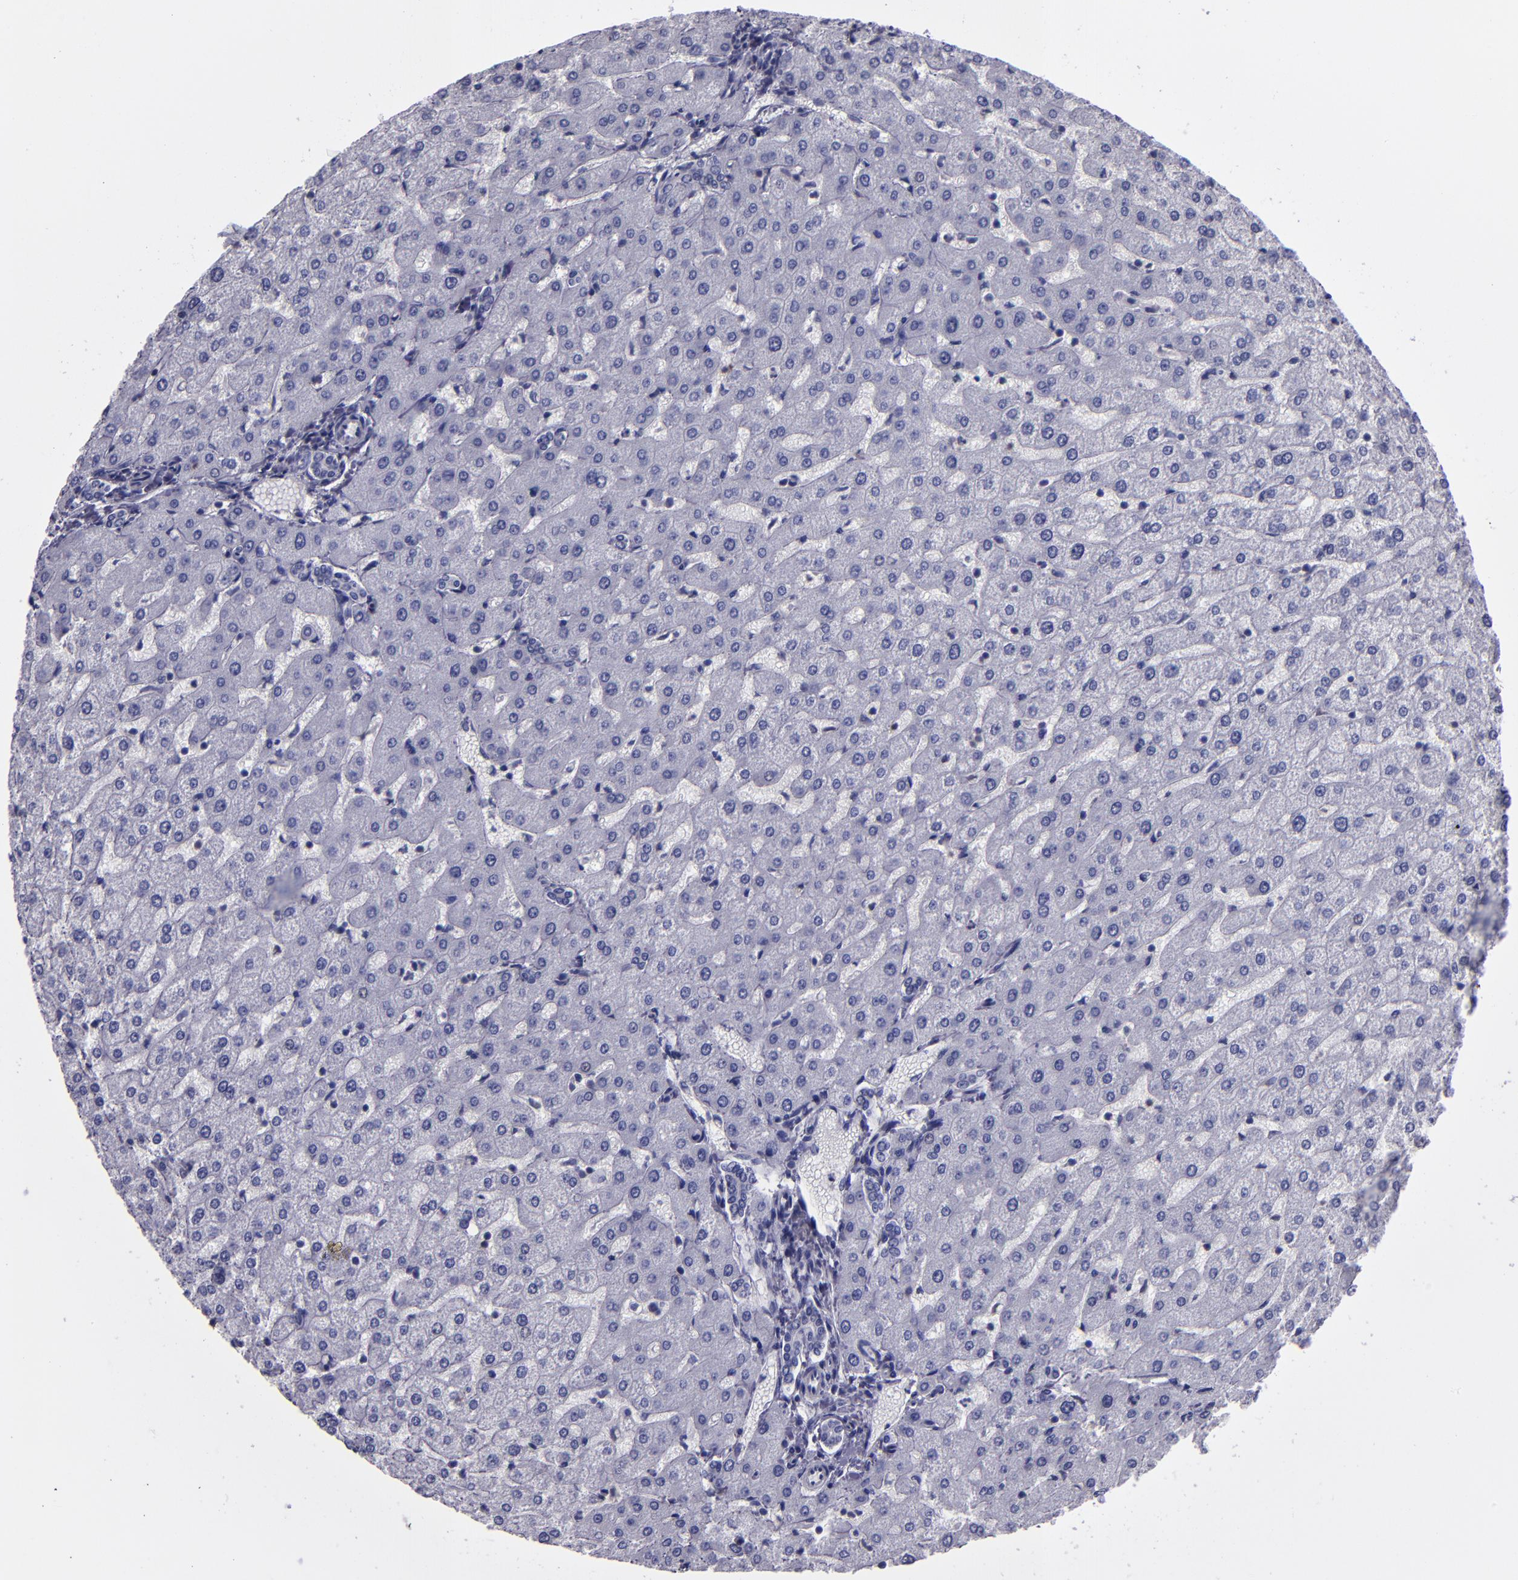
{"staining": {"intensity": "negative", "quantity": "none", "location": "none"}, "tissue": "liver", "cell_type": "Cholangiocytes", "image_type": "normal", "snomed": [{"axis": "morphology", "description": "Normal tissue, NOS"}, {"axis": "morphology", "description": "Fibrosis, NOS"}, {"axis": "topography", "description": "Liver"}], "caption": "A photomicrograph of liver stained for a protein demonstrates no brown staining in cholangiocytes. (DAB (3,3'-diaminobenzidine) immunohistochemistry with hematoxylin counter stain).", "gene": "CEBPE", "patient": {"sex": "female", "age": 29}}